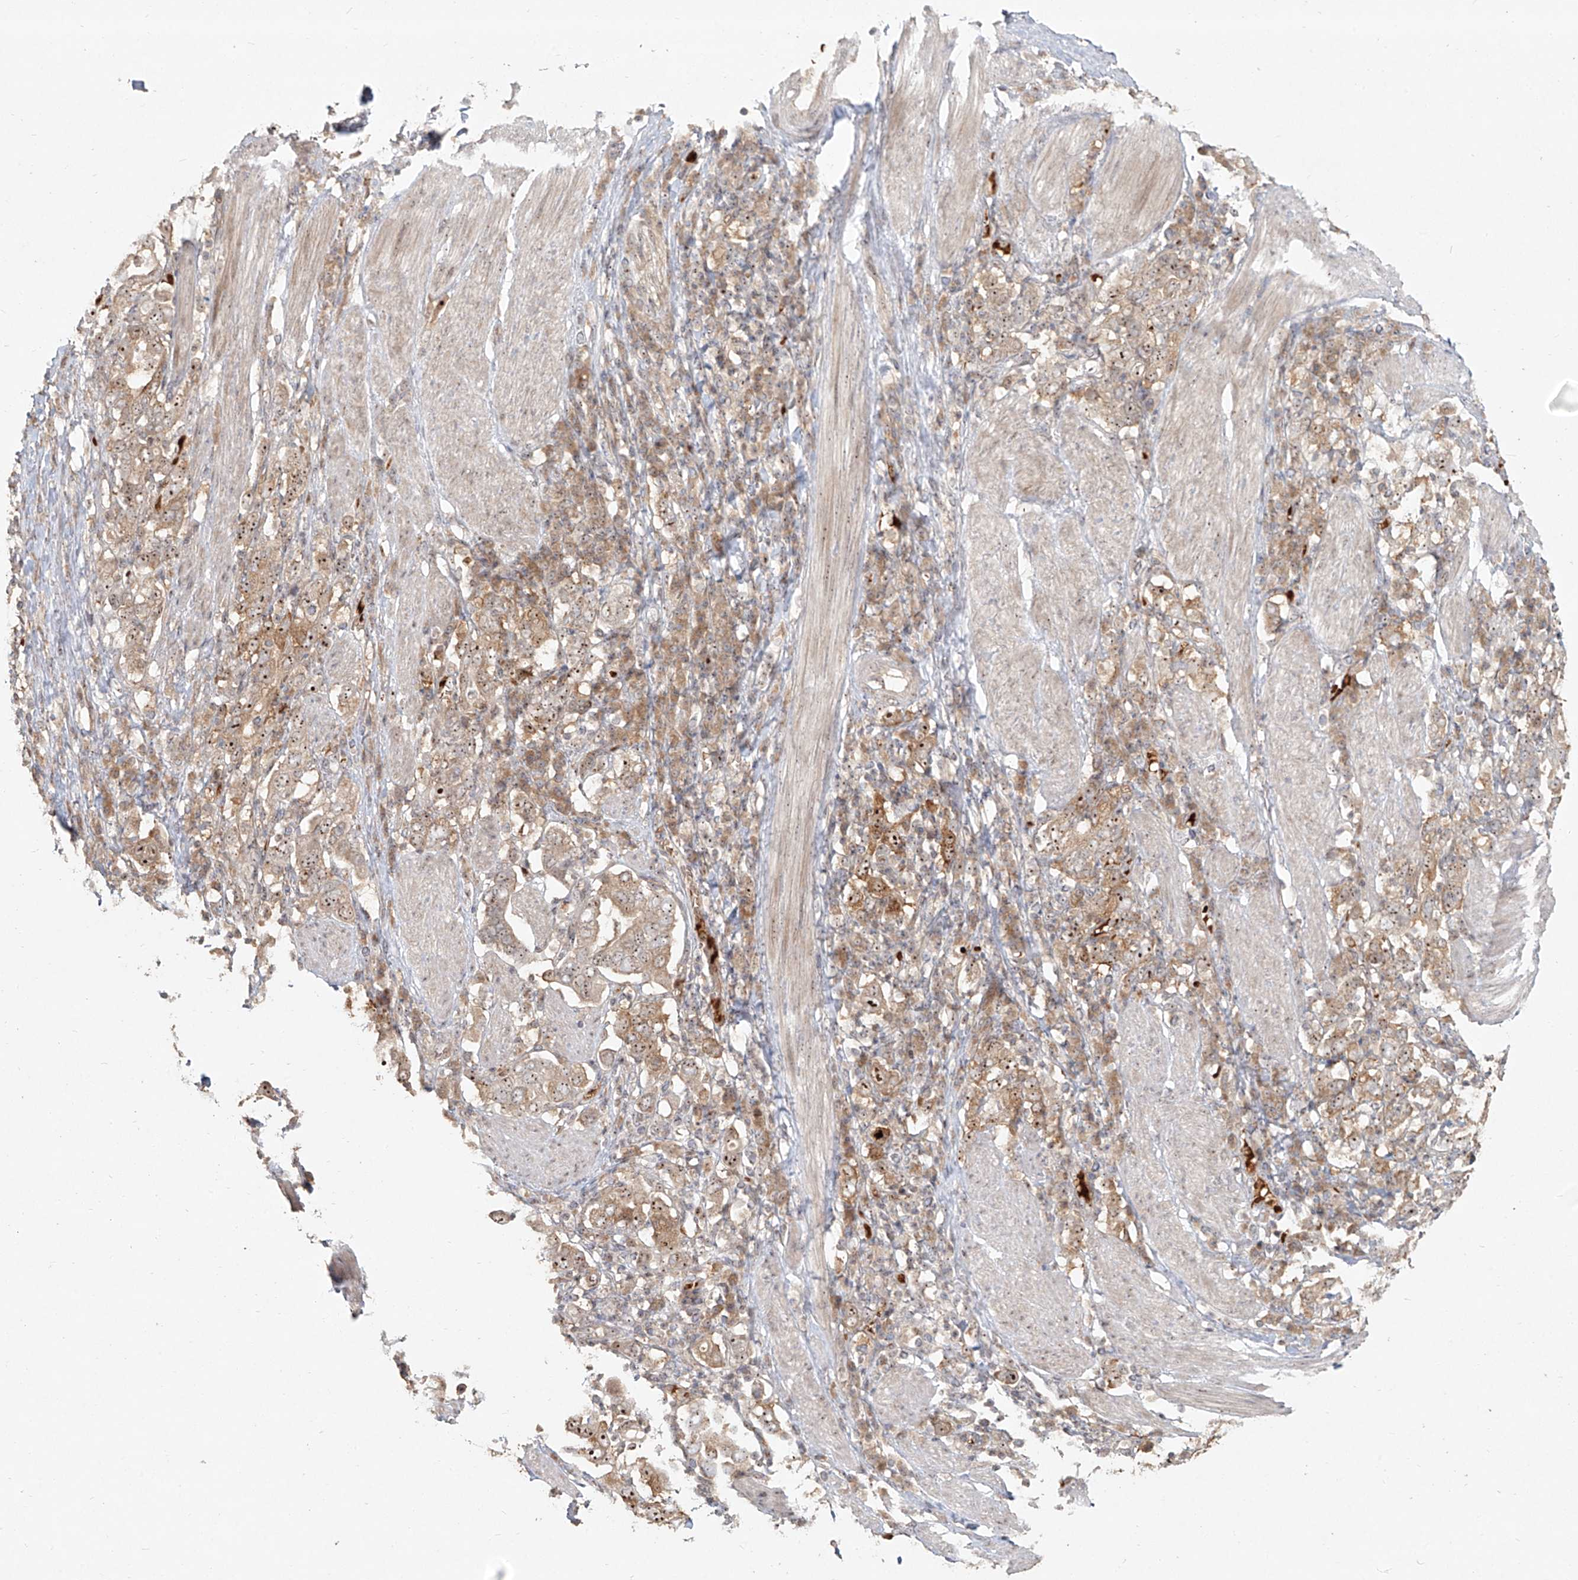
{"staining": {"intensity": "moderate", "quantity": ">75%", "location": "cytoplasmic/membranous,nuclear"}, "tissue": "stomach cancer", "cell_type": "Tumor cells", "image_type": "cancer", "snomed": [{"axis": "morphology", "description": "Adenocarcinoma, NOS"}, {"axis": "topography", "description": "Stomach, upper"}], "caption": "The image reveals staining of stomach cancer, revealing moderate cytoplasmic/membranous and nuclear protein positivity (brown color) within tumor cells.", "gene": "BYSL", "patient": {"sex": "male", "age": 62}}